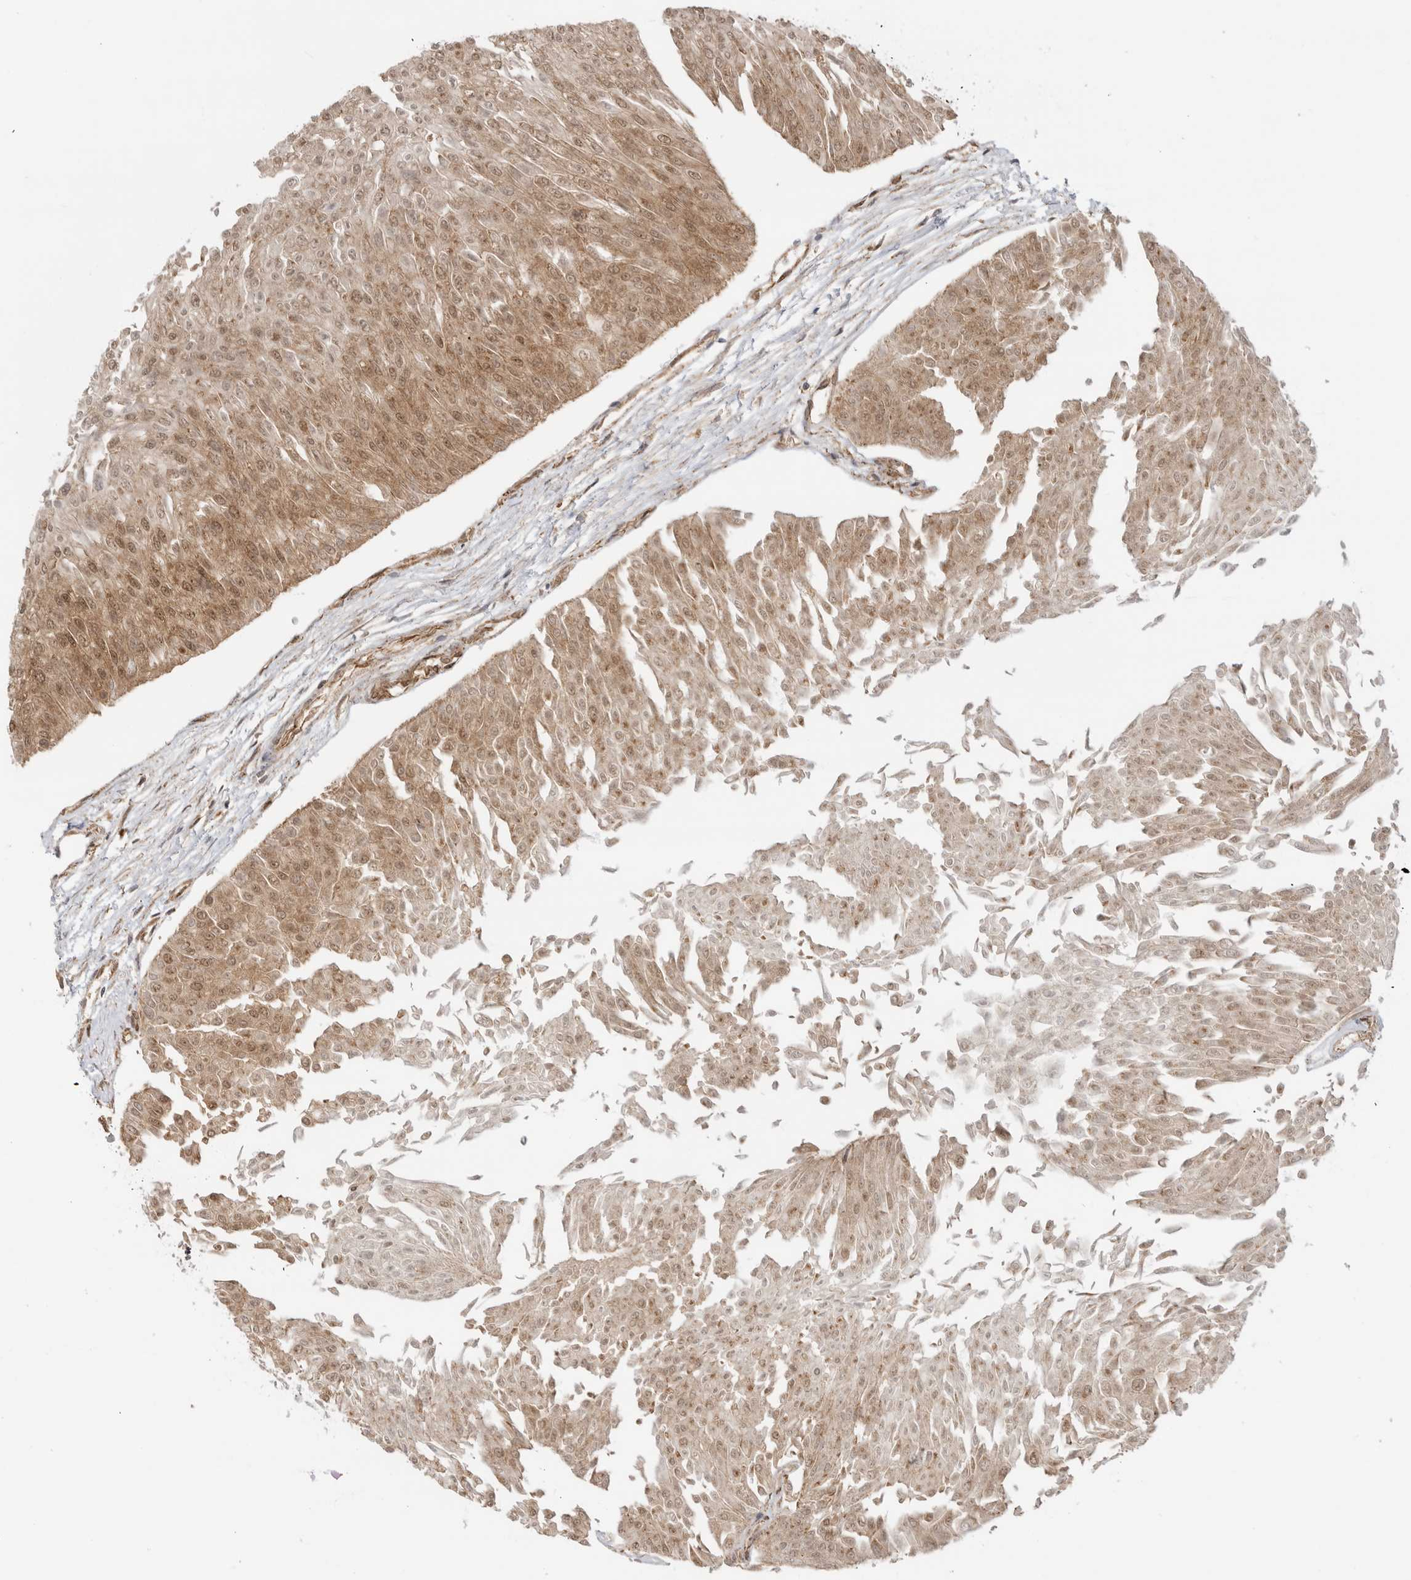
{"staining": {"intensity": "moderate", "quantity": "25%-75%", "location": "cytoplasmic/membranous,nuclear"}, "tissue": "urothelial cancer", "cell_type": "Tumor cells", "image_type": "cancer", "snomed": [{"axis": "morphology", "description": "Urothelial carcinoma, Low grade"}, {"axis": "topography", "description": "Urinary bladder"}], "caption": "High-magnification brightfield microscopy of low-grade urothelial carcinoma stained with DAB (3,3'-diaminobenzidine) (brown) and counterstained with hematoxylin (blue). tumor cells exhibit moderate cytoplasmic/membranous and nuclear expression is present in approximately25%-75% of cells.", "gene": "DCAF8", "patient": {"sex": "male", "age": 67}}